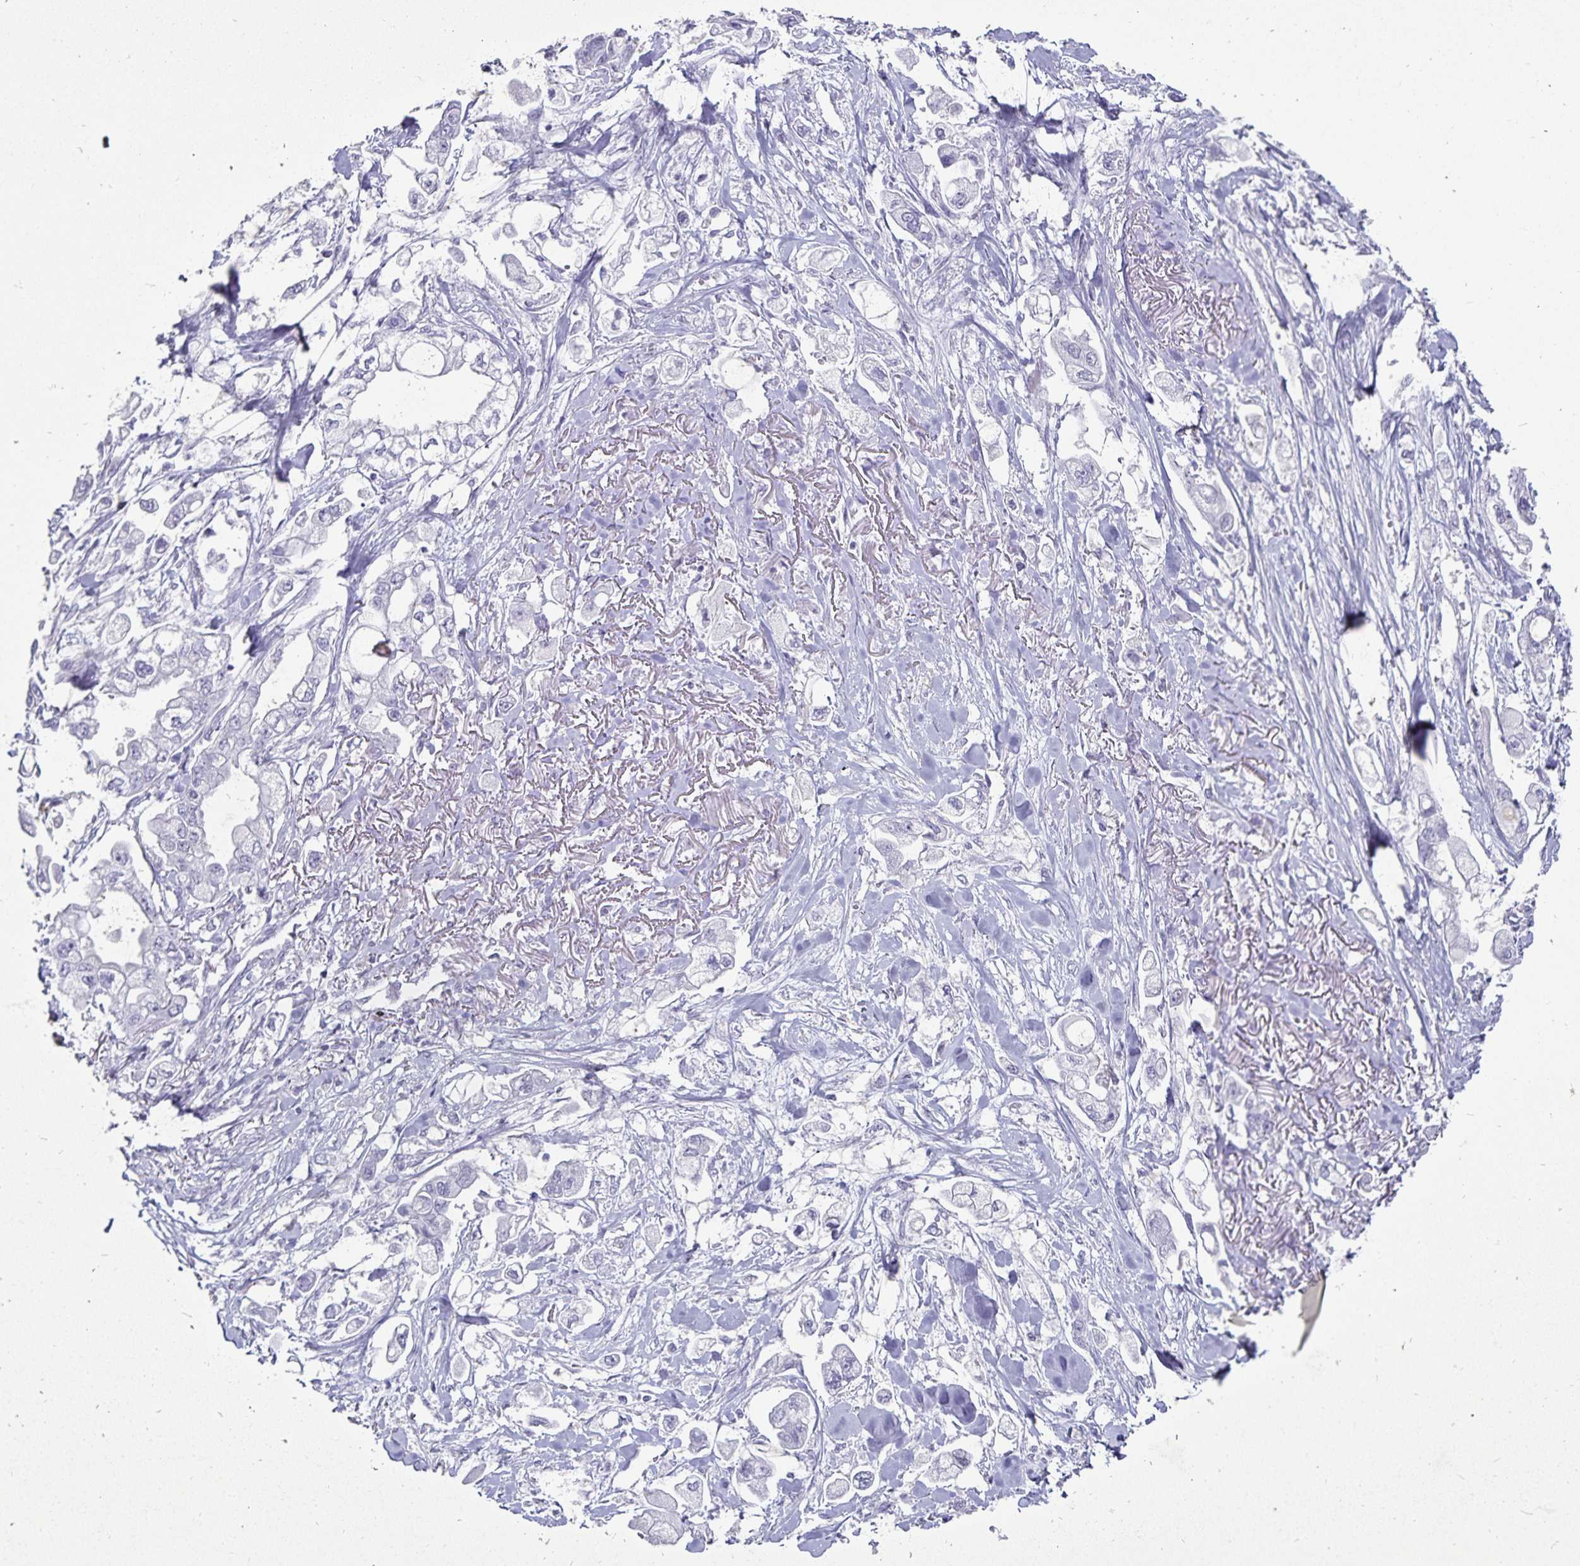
{"staining": {"intensity": "negative", "quantity": "none", "location": "none"}, "tissue": "stomach cancer", "cell_type": "Tumor cells", "image_type": "cancer", "snomed": [{"axis": "morphology", "description": "Adenocarcinoma, NOS"}, {"axis": "topography", "description": "Stomach"}], "caption": "Immunohistochemical staining of stomach cancer (adenocarcinoma) displays no significant staining in tumor cells.", "gene": "DEFA6", "patient": {"sex": "male", "age": 62}}